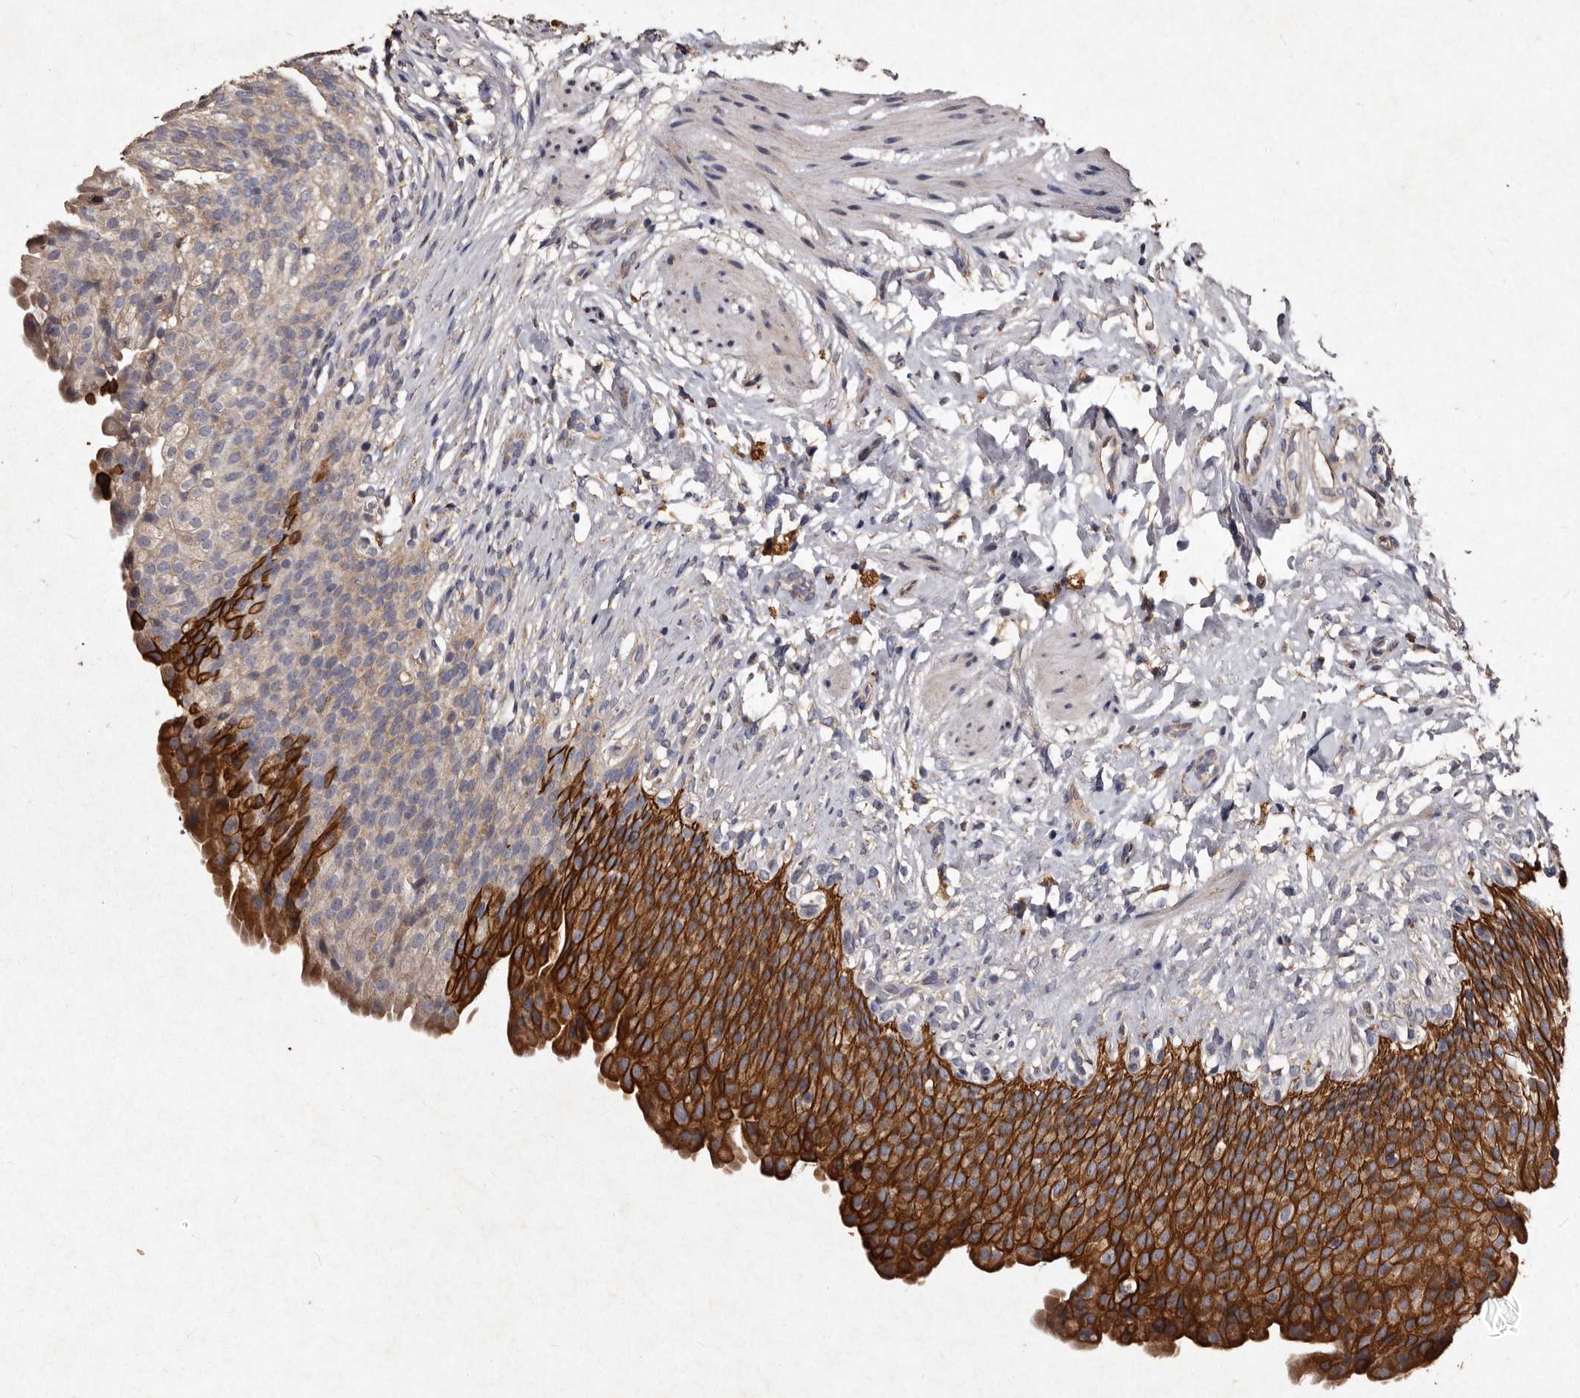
{"staining": {"intensity": "strong", "quantity": "25%-75%", "location": "cytoplasmic/membranous"}, "tissue": "urinary bladder", "cell_type": "Urothelial cells", "image_type": "normal", "snomed": [{"axis": "morphology", "description": "Normal tissue, NOS"}, {"axis": "topography", "description": "Urinary bladder"}], "caption": "Urinary bladder stained with DAB (3,3'-diaminobenzidine) immunohistochemistry exhibits high levels of strong cytoplasmic/membranous staining in about 25%-75% of urothelial cells. The staining was performed using DAB (3,3'-diaminobenzidine), with brown indicating positive protein expression. Nuclei are stained blue with hematoxylin.", "gene": "TFB1M", "patient": {"sex": "female", "age": 79}}